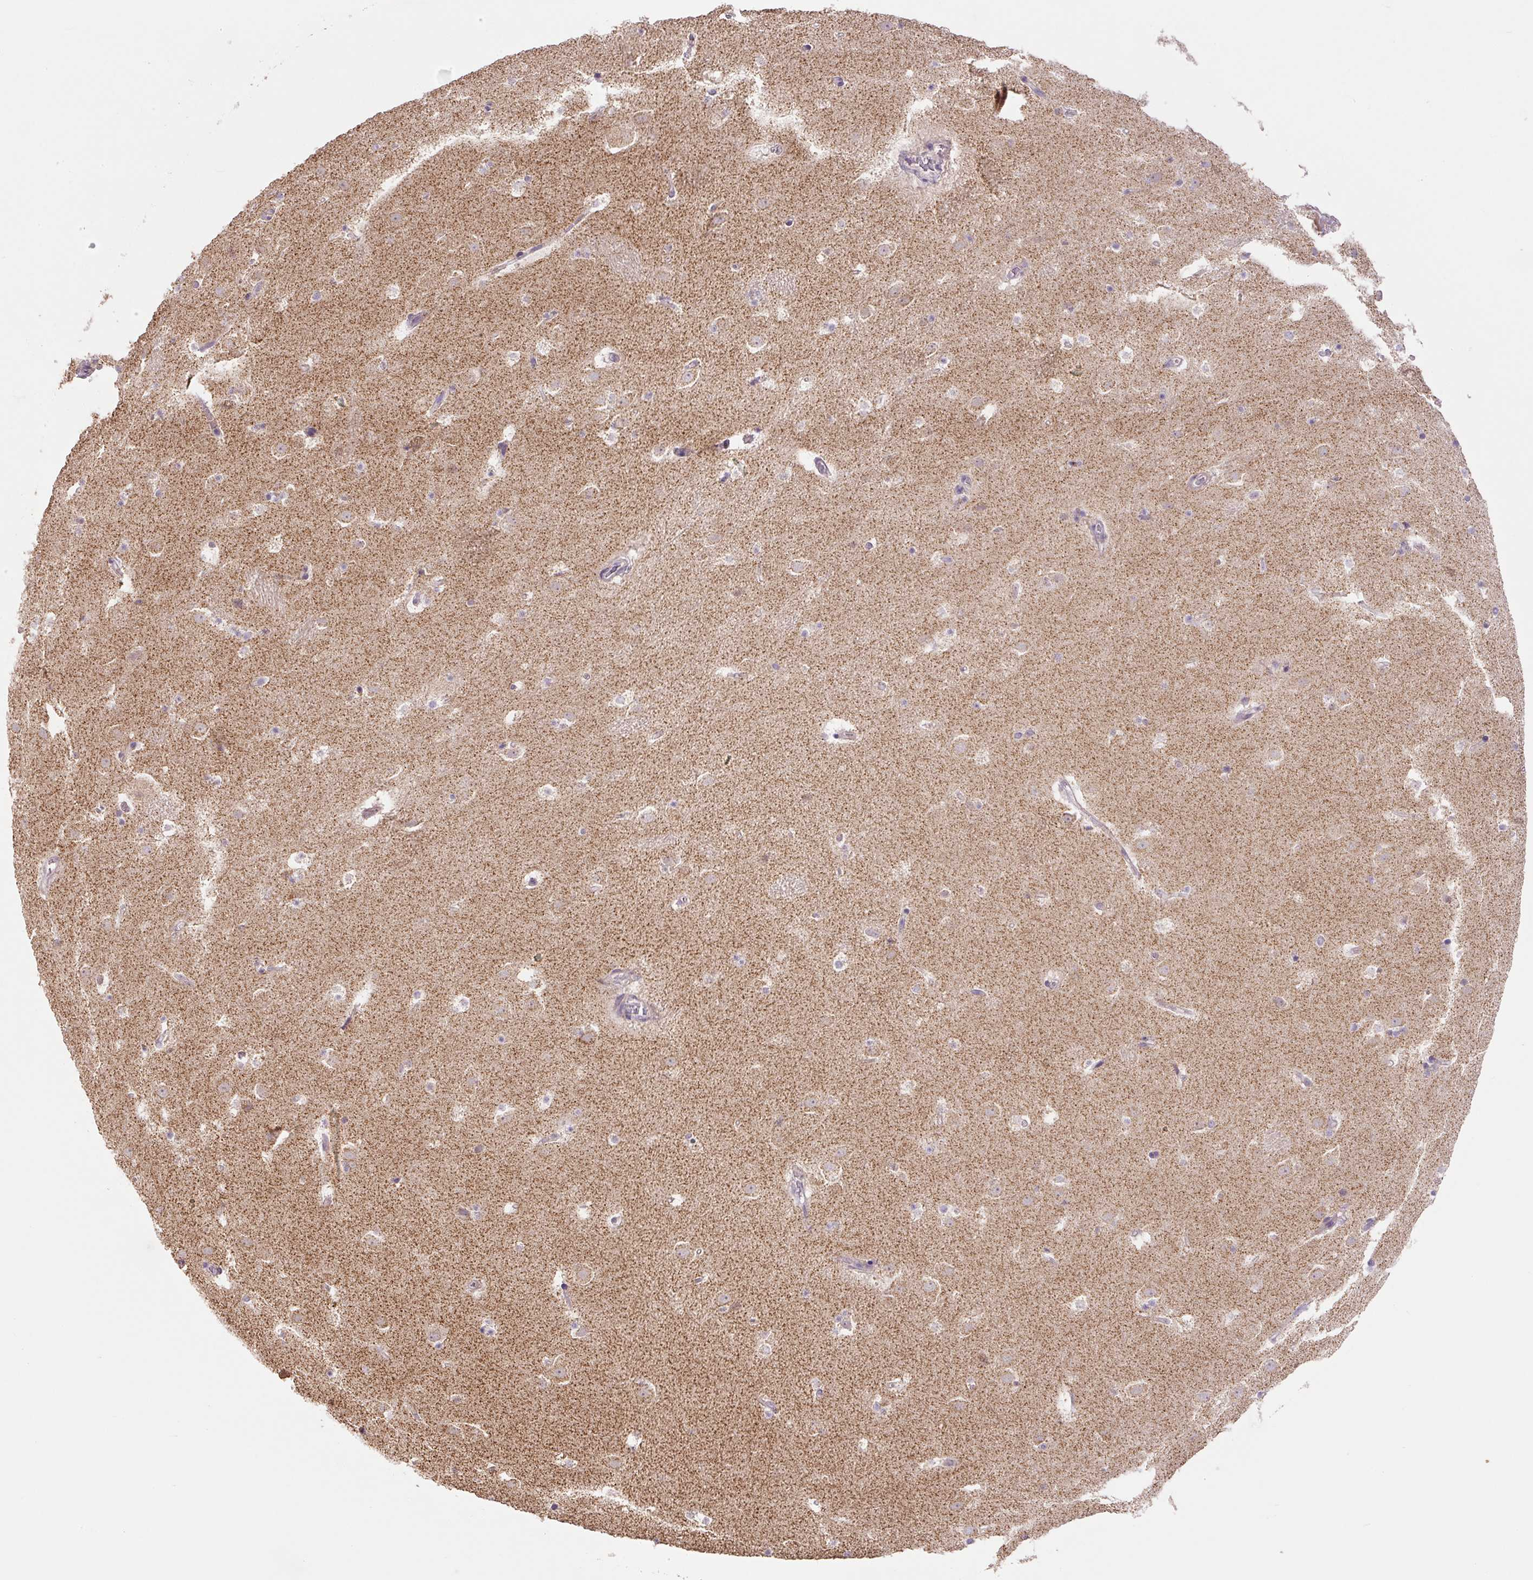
{"staining": {"intensity": "moderate", "quantity": "<25%", "location": "cytoplasmic/membranous"}, "tissue": "caudate", "cell_type": "Glial cells", "image_type": "normal", "snomed": [{"axis": "morphology", "description": "Normal tissue, NOS"}, {"axis": "topography", "description": "Lateral ventricle wall"}], "caption": "Immunohistochemical staining of unremarkable caudate reveals low levels of moderate cytoplasmic/membranous staining in approximately <25% of glial cells. (DAB (3,3'-diaminobenzidine) = brown stain, brightfield microscopy at high magnification).", "gene": "MFSD9", "patient": {"sex": "male", "age": 37}}